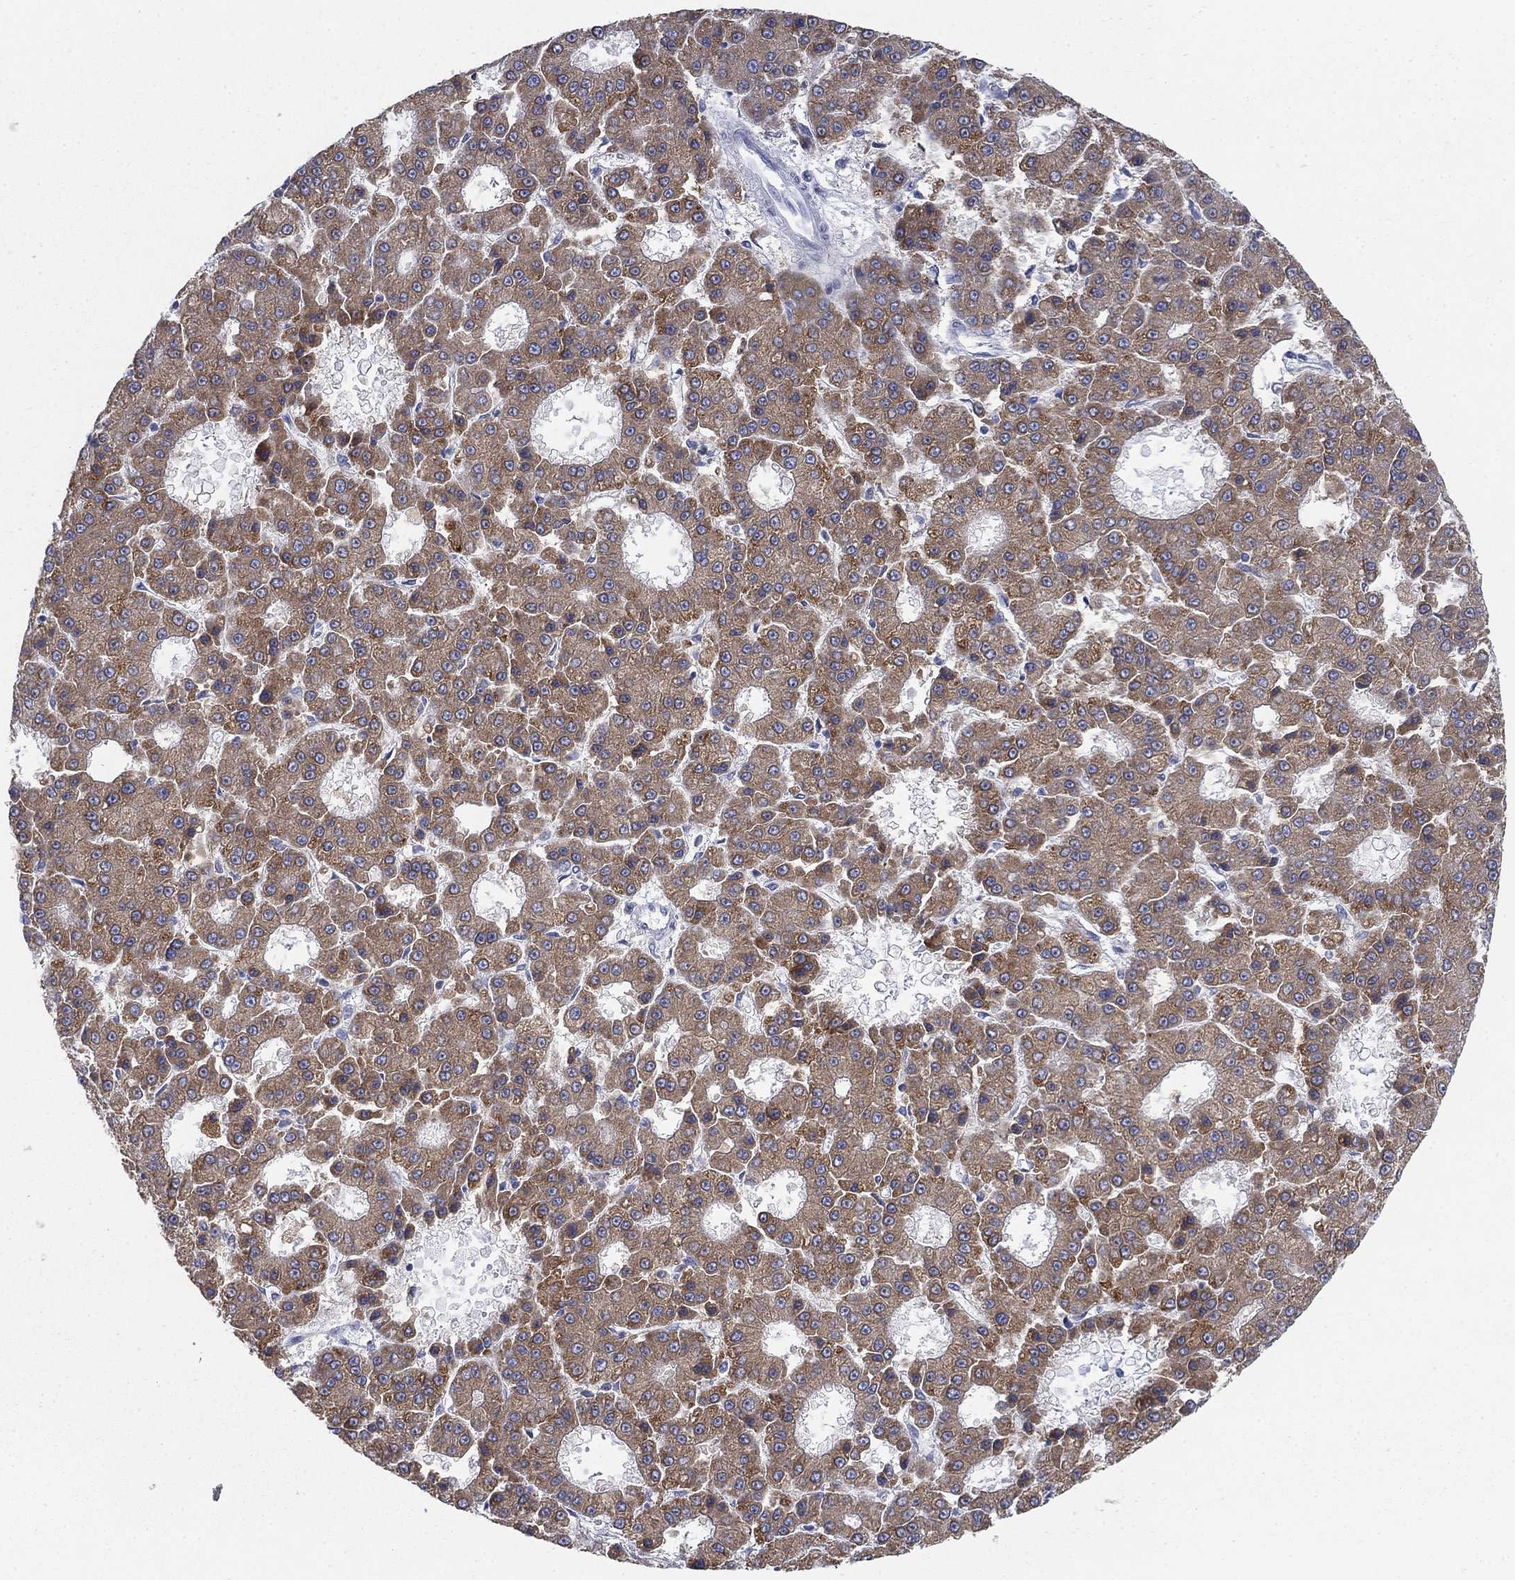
{"staining": {"intensity": "strong", "quantity": ">75%", "location": "cytoplasmic/membranous"}, "tissue": "liver cancer", "cell_type": "Tumor cells", "image_type": "cancer", "snomed": [{"axis": "morphology", "description": "Carcinoma, Hepatocellular, NOS"}, {"axis": "topography", "description": "Liver"}], "caption": "IHC (DAB (3,3'-diaminobenzidine)) staining of liver cancer reveals strong cytoplasmic/membranous protein positivity in about >75% of tumor cells.", "gene": "SCCPDH", "patient": {"sex": "male", "age": 70}}